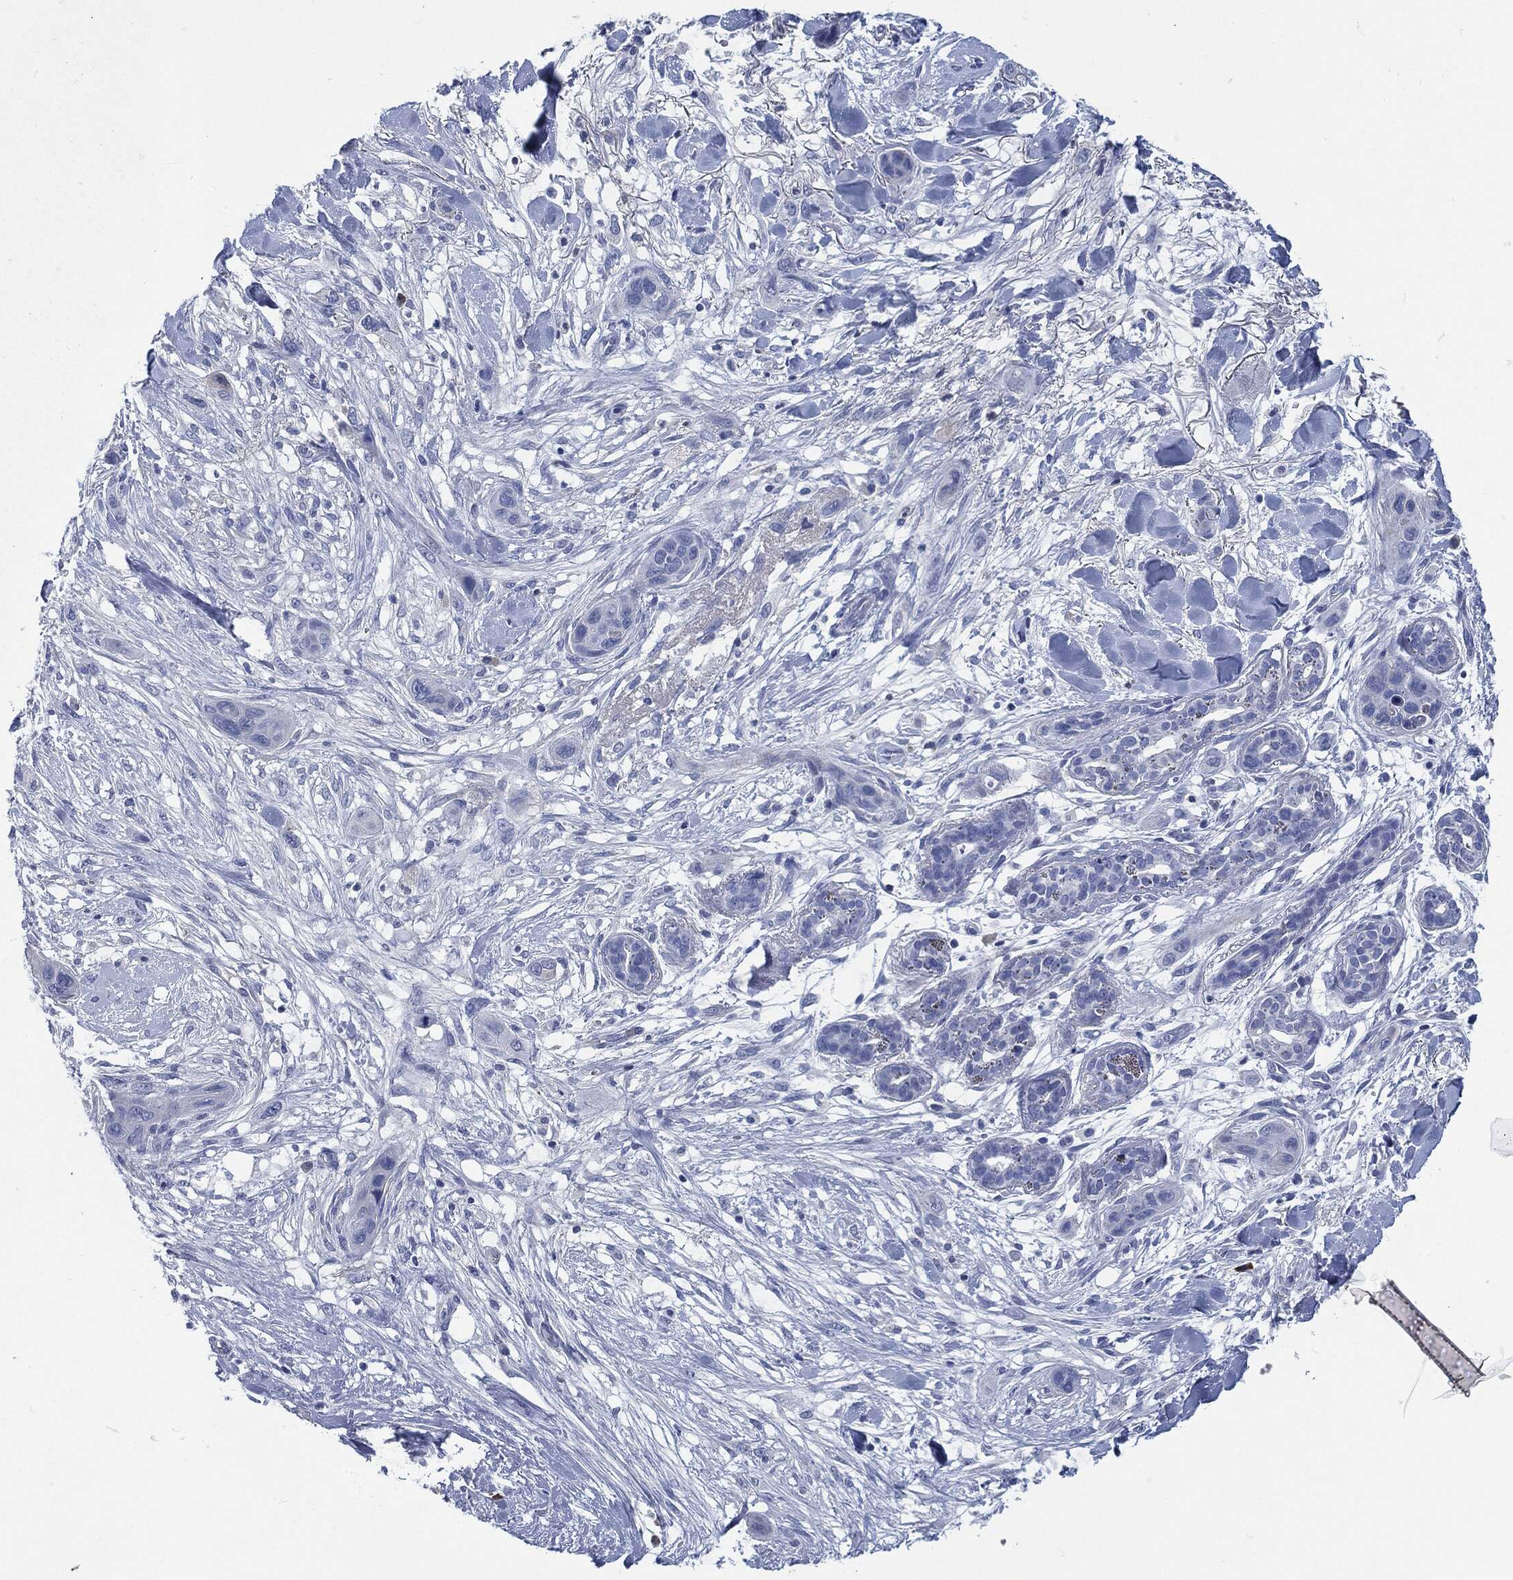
{"staining": {"intensity": "negative", "quantity": "none", "location": "none"}, "tissue": "skin cancer", "cell_type": "Tumor cells", "image_type": "cancer", "snomed": [{"axis": "morphology", "description": "Squamous cell carcinoma, NOS"}, {"axis": "topography", "description": "Skin"}], "caption": "The IHC photomicrograph has no significant staining in tumor cells of skin cancer (squamous cell carcinoma) tissue.", "gene": "CD27", "patient": {"sex": "male", "age": 78}}